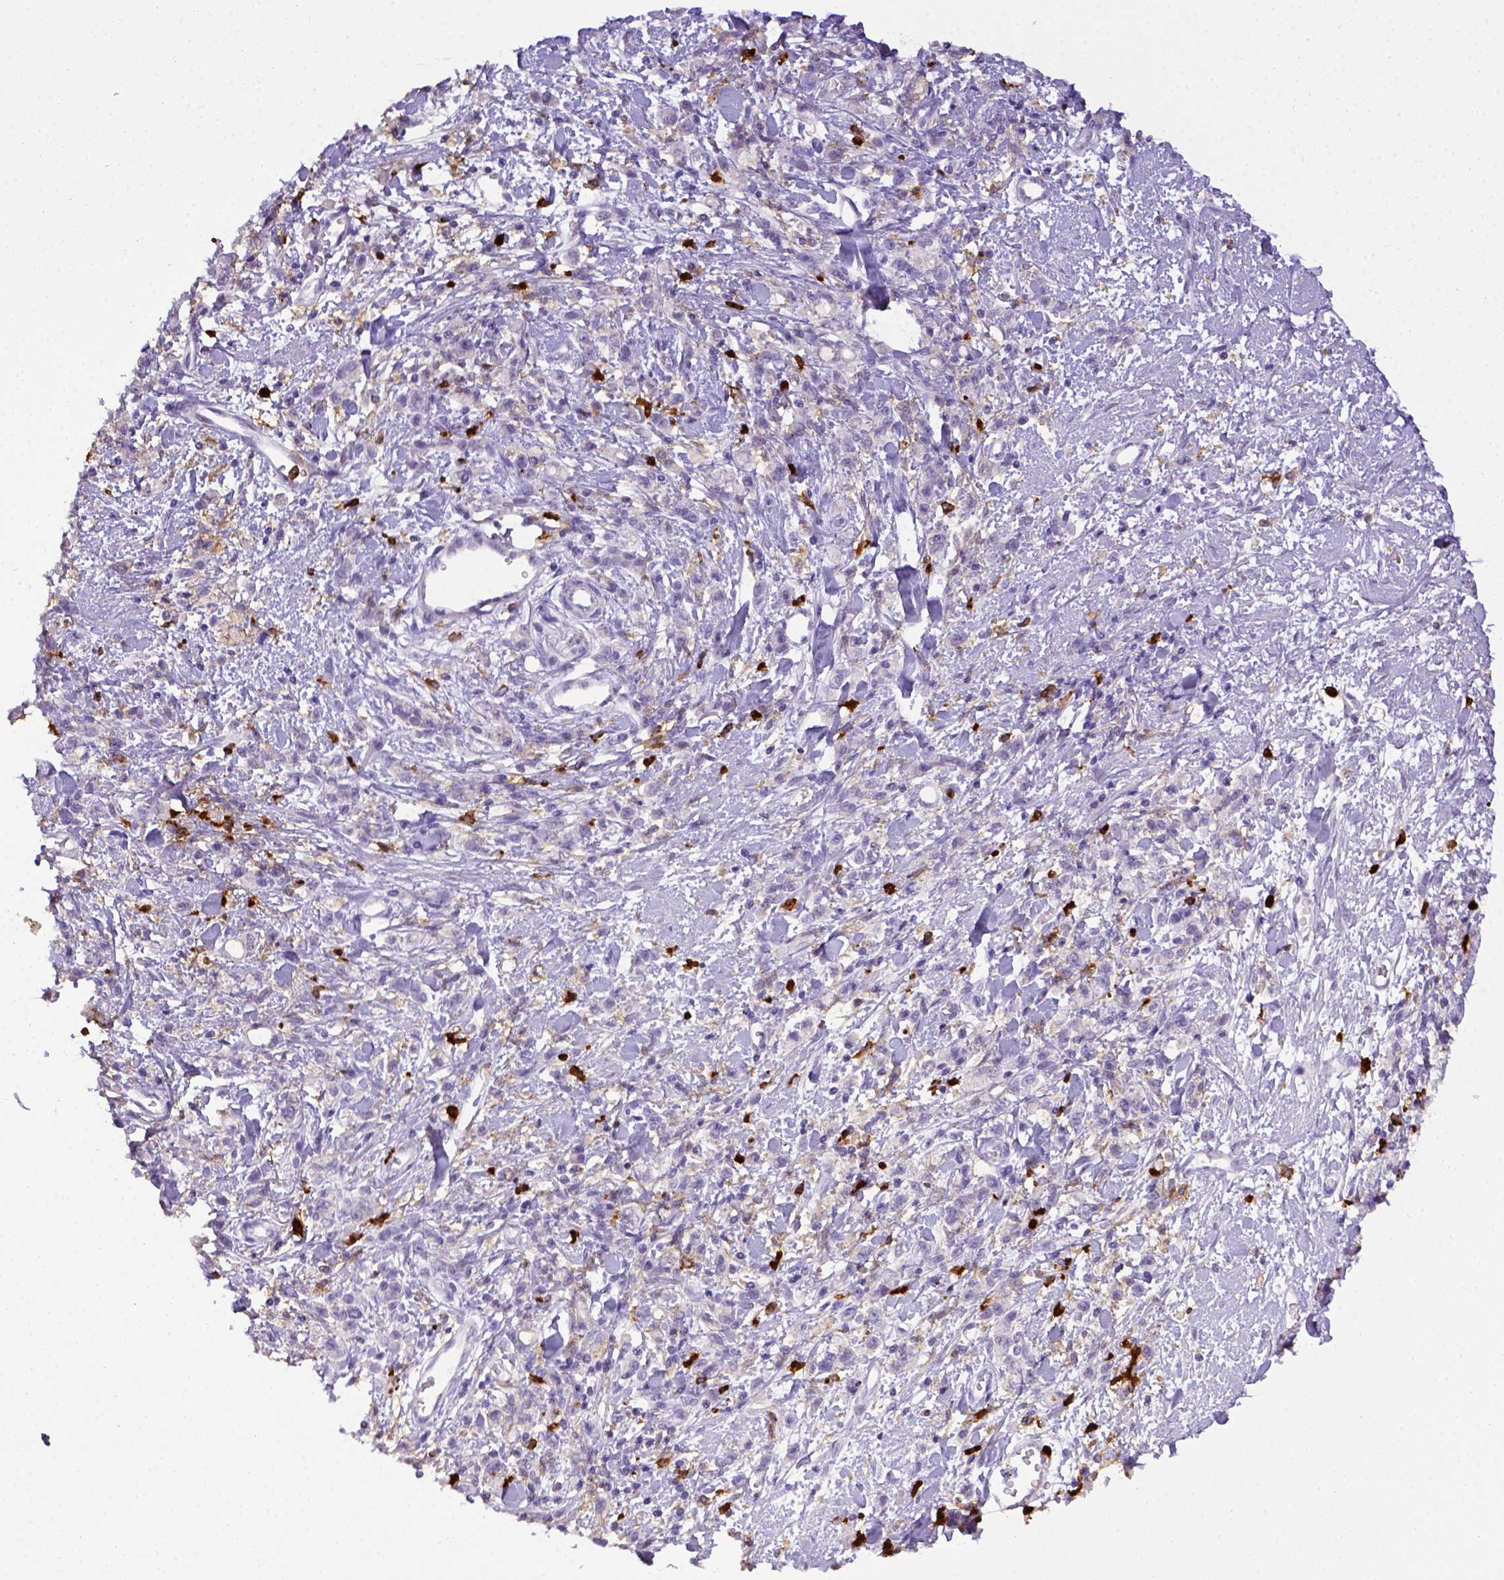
{"staining": {"intensity": "negative", "quantity": "none", "location": "none"}, "tissue": "stomach cancer", "cell_type": "Tumor cells", "image_type": "cancer", "snomed": [{"axis": "morphology", "description": "Adenocarcinoma, NOS"}, {"axis": "topography", "description": "Stomach"}], "caption": "The micrograph displays no staining of tumor cells in stomach adenocarcinoma.", "gene": "ITGAM", "patient": {"sex": "male", "age": 77}}